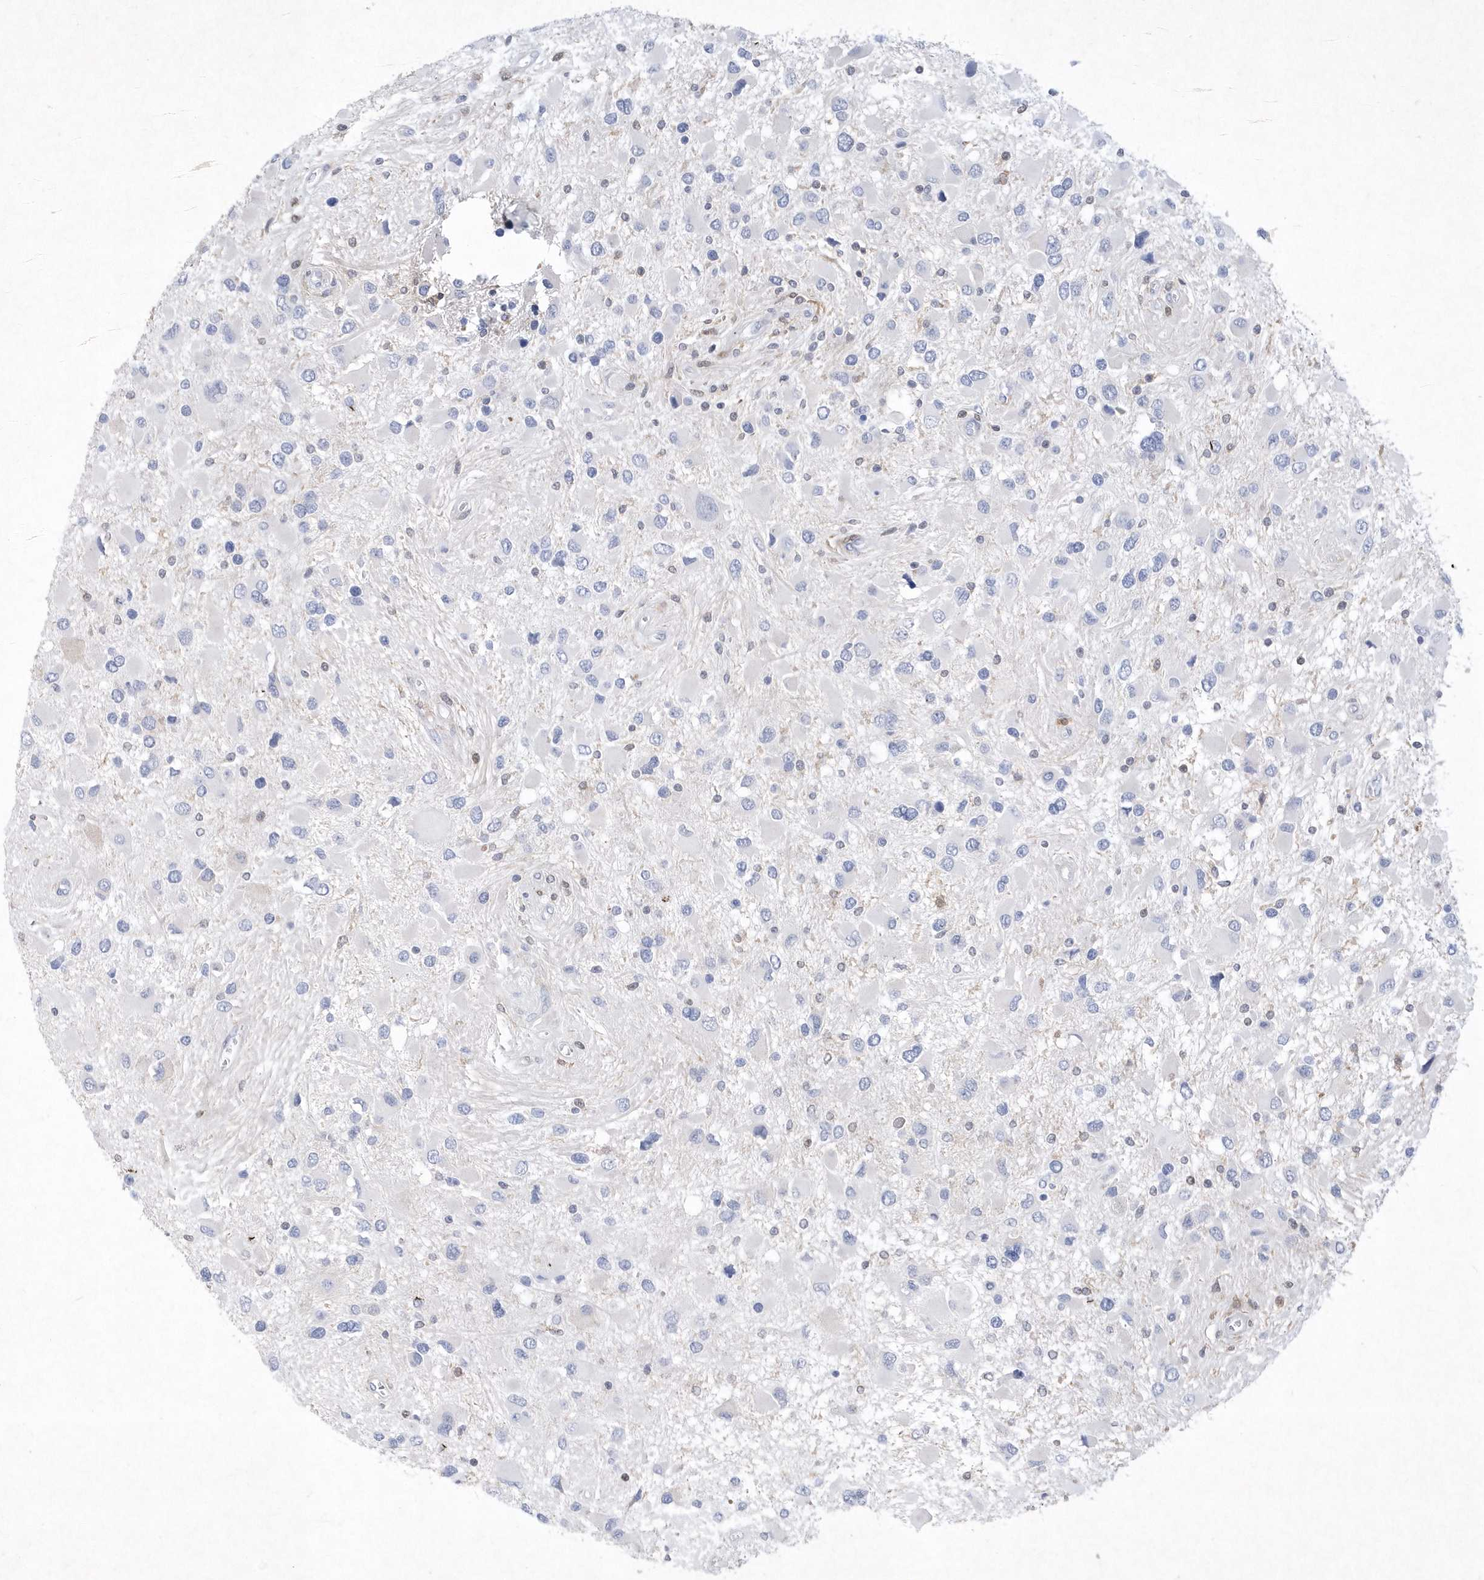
{"staining": {"intensity": "negative", "quantity": "none", "location": "none"}, "tissue": "glioma", "cell_type": "Tumor cells", "image_type": "cancer", "snomed": [{"axis": "morphology", "description": "Glioma, malignant, High grade"}, {"axis": "topography", "description": "Brain"}], "caption": "This is an IHC image of human glioma. There is no staining in tumor cells.", "gene": "BHLHA15", "patient": {"sex": "male", "age": 53}}